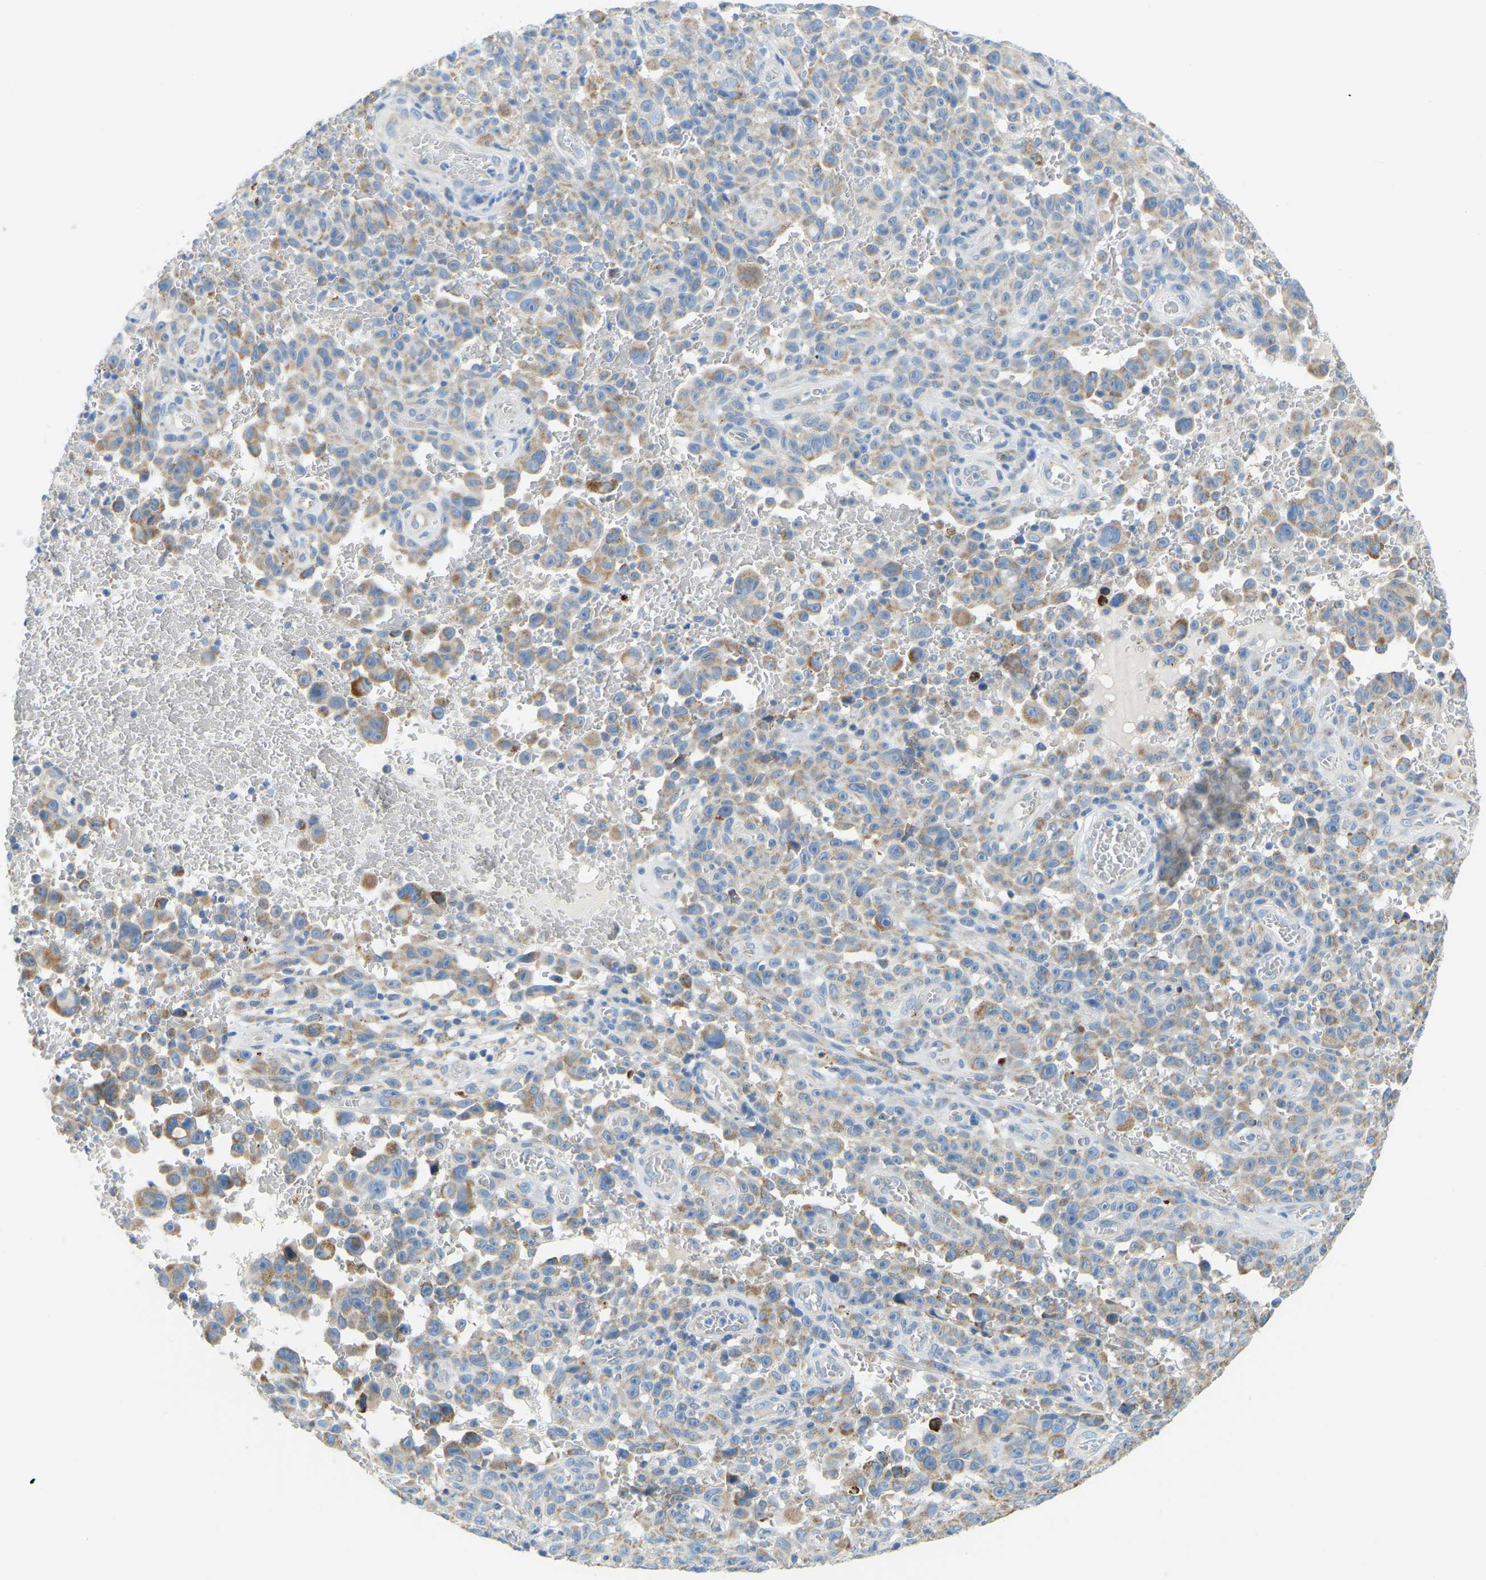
{"staining": {"intensity": "weak", "quantity": "25%-75%", "location": "cytoplasmic/membranous"}, "tissue": "melanoma", "cell_type": "Tumor cells", "image_type": "cancer", "snomed": [{"axis": "morphology", "description": "Malignant melanoma, NOS"}, {"axis": "topography", "description": "Skin"}], "caption": "Melanoma stained with DAB immunohistochemistry (IHC) demonstrates low levels of weak cytoplasmic/membranous staining in about 25%-75% of tumor cells.", "gene": "GDA", "patient": {"sex": "female", "age": 82}}